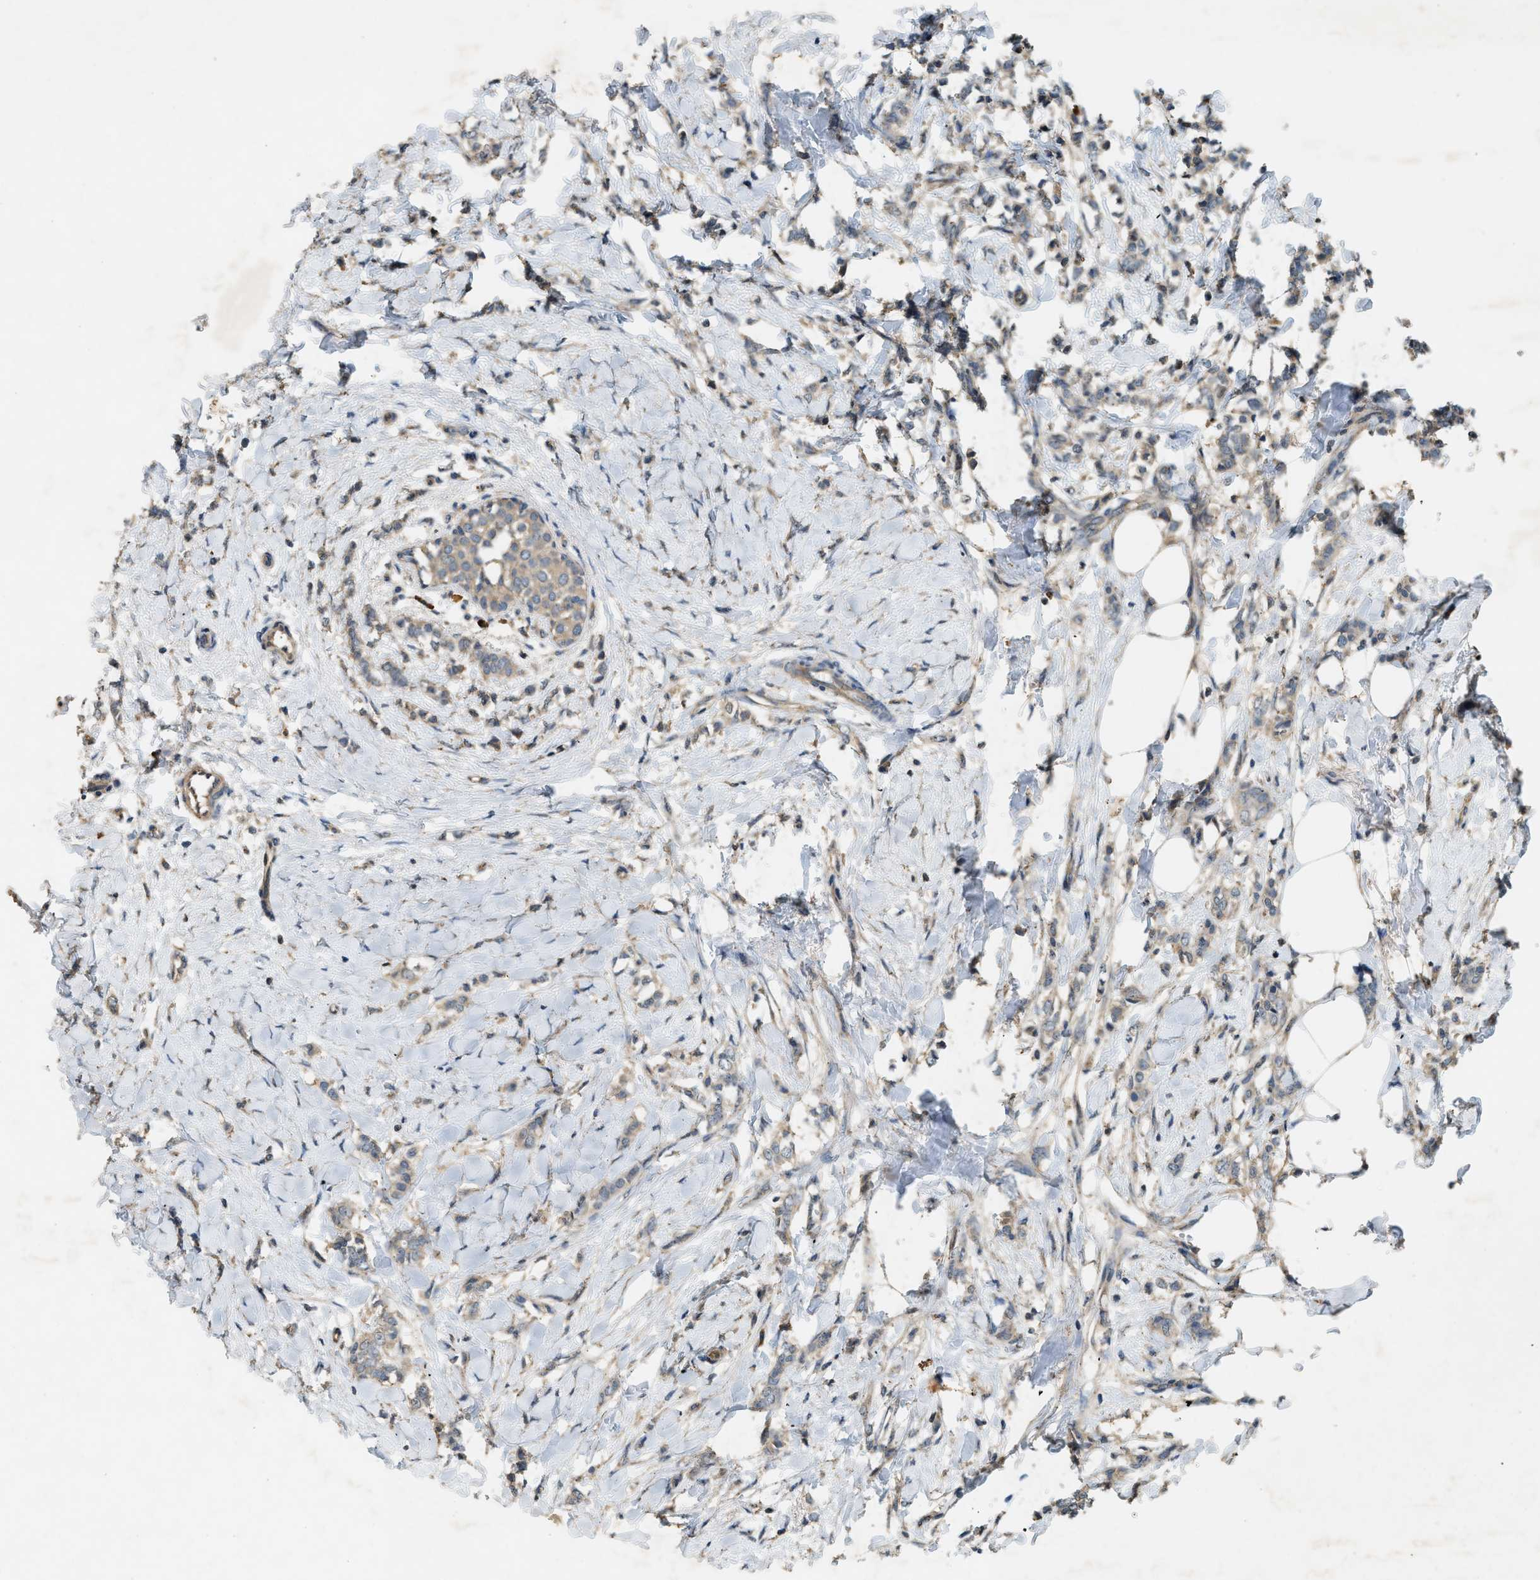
{"staining": {"intensity": "weak", "quantity": ">75%", "location": "cytoplasmic/membranous"}, "tissue": "breast cancer", "cell_type": "Tumor cells", "image_type": "cancer", "snomed": [{"axis": "morphology", "description": "Lobular carcinoma, in situ"}, {"axis": "morphology", "description": "Lobular carcinoma"}, {"axis": "topography", "description": "Breast"}], "caption": "Immunohistochemical staining of breast cancer (lobular carcinoma in situ) reveals weak cytoplasmic/membranous protein staining in about >75% of tumor cells. (brown staining indicates protein expression, while blue staining denotes nuclei).", "gene": "CFLAR", "patient": {"sex": "female", "age": 41}}